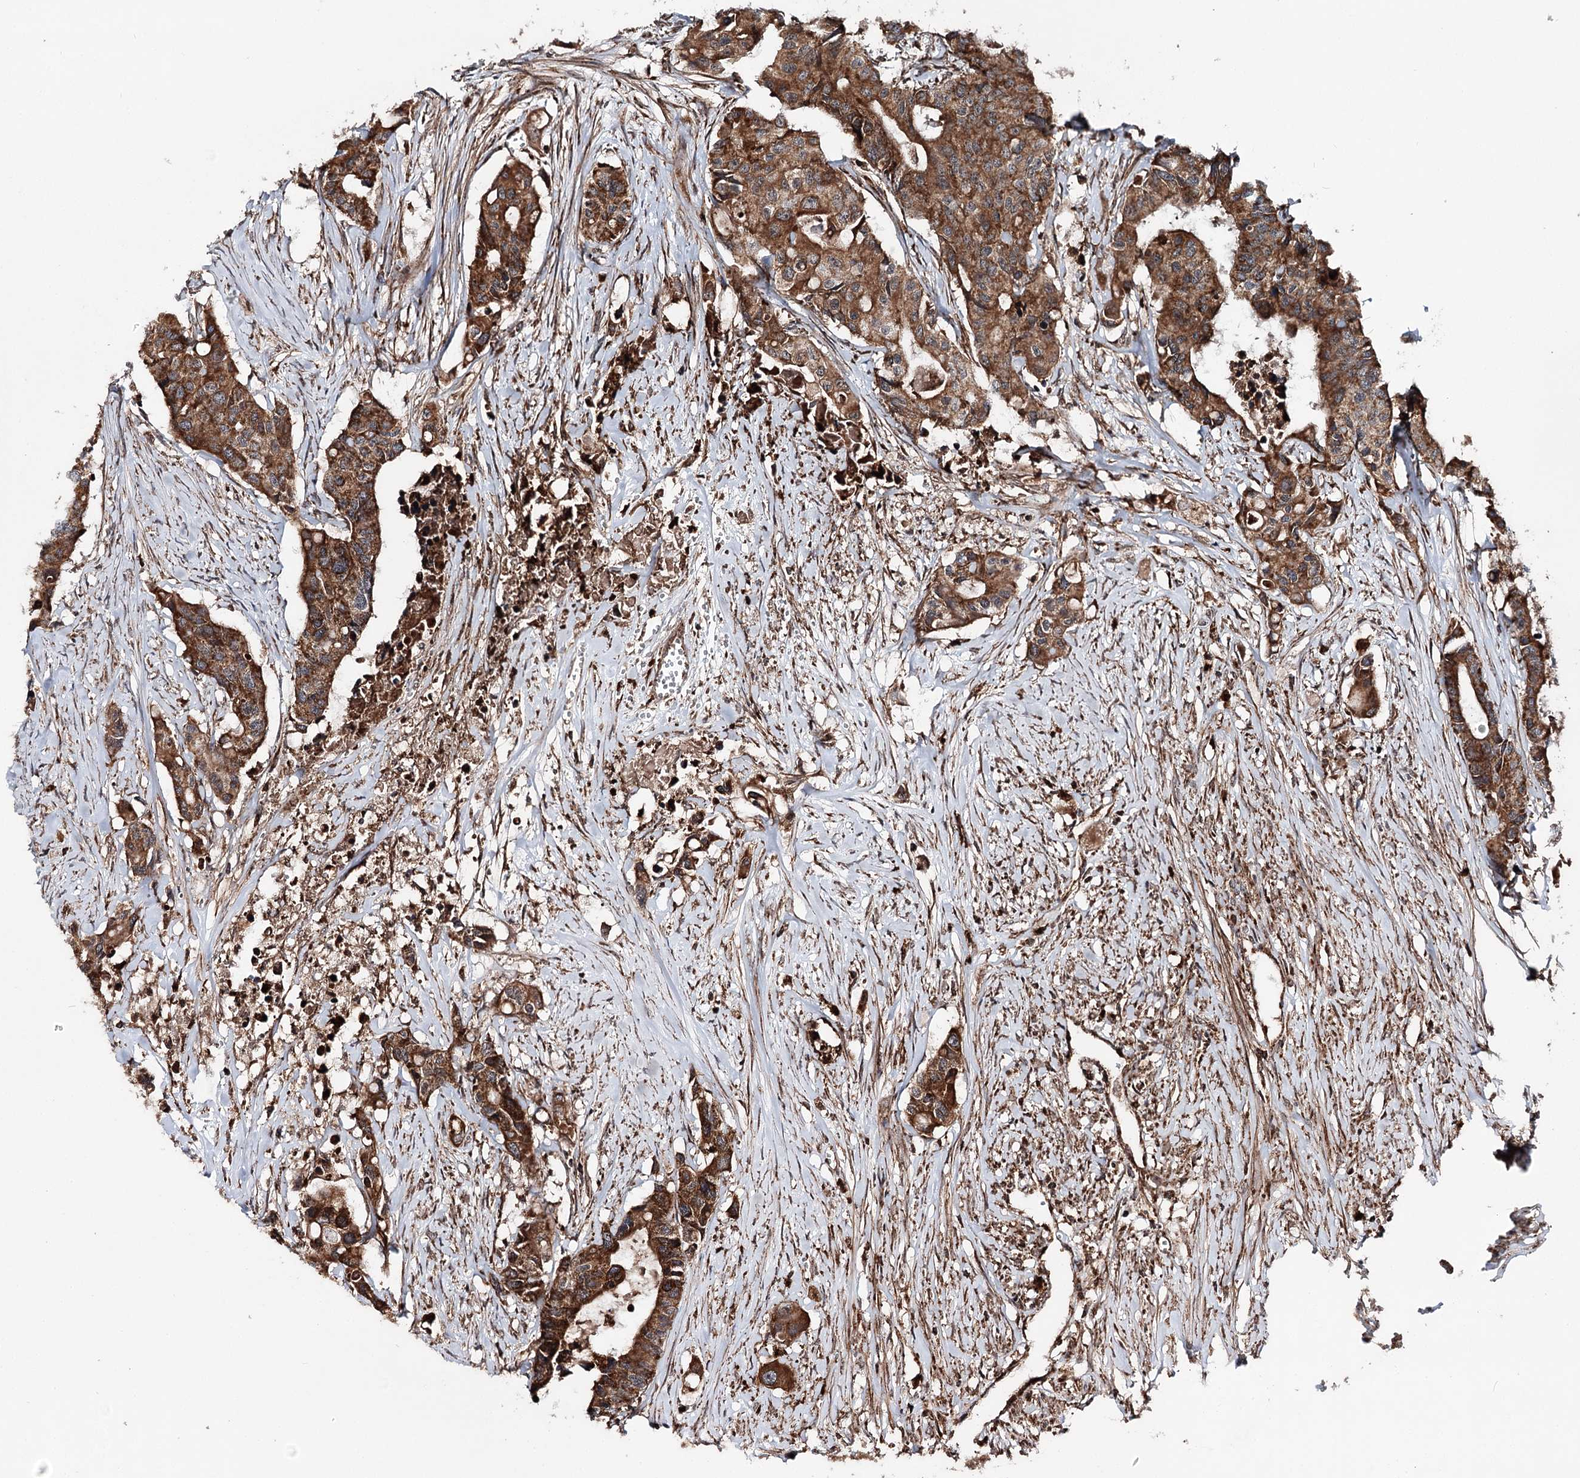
{"staining": {"intensity": "strong", "quantity": ">75%", "location": "cytoplasmic/membranous"}, "tissue": "colorectal cancer", "cell_type": "Tumor cells", "image_type": "cancer", "snomed": [{"axis": "morphology", "description": "Adenocarcinoma, NOS"}, {"axis": "topography", "description": "Colon"}], "caption": "Immunohistochemistry (DAB) staining of human colorectal adenocarcinoma displays strong cytoplasmic/membranous protein staining in approximately >75% of tumor cells.", "gene": "FGFR1OP2", "patient": {"sex": "male", "age": 77}}